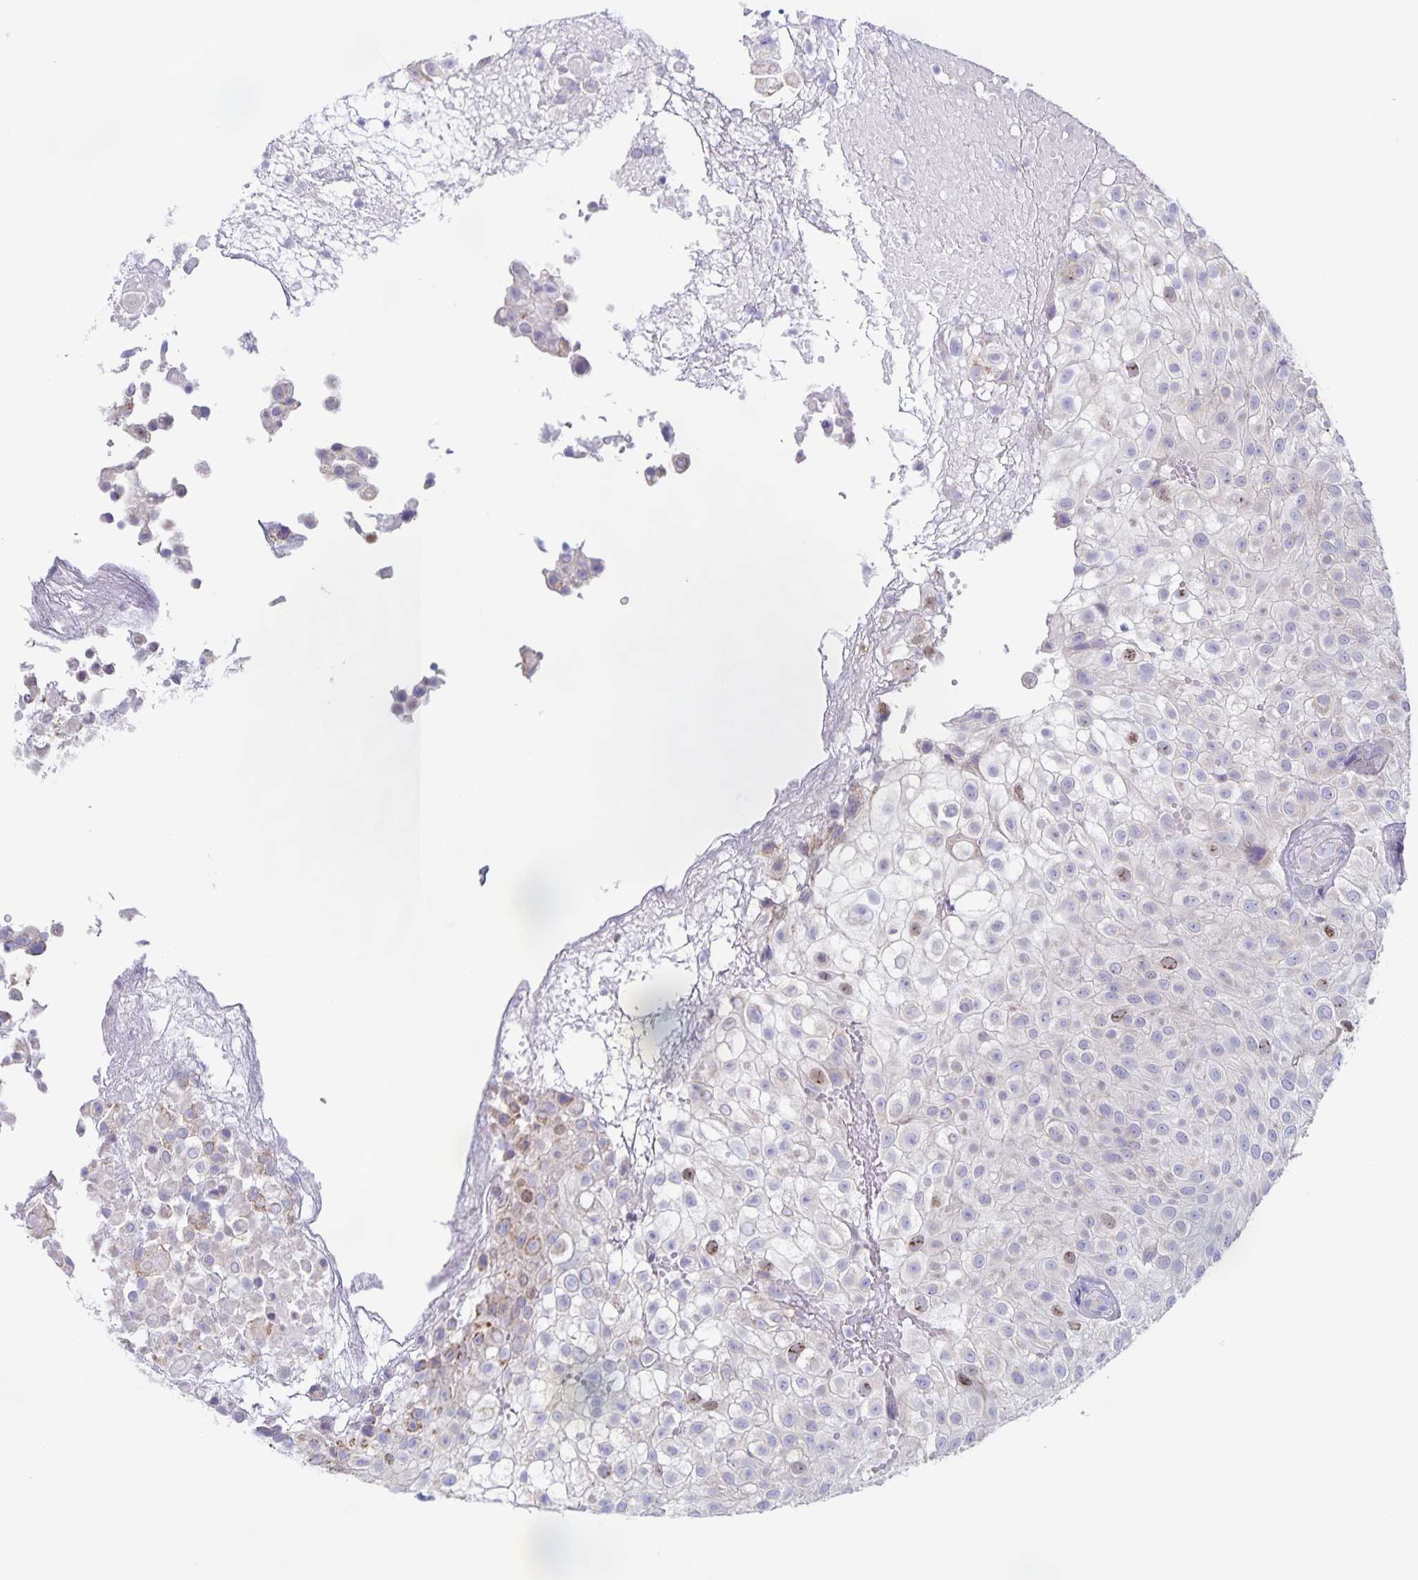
{"staining": {"intensity": "weak", "quantity": "<25%", "location": "cytoplasmic/membranous,nuclear"}, "tissue": "urothelial cancer", "cell_type": "Tumor cells", "image_type": "cancer", "snomed": [{"axis": "morphology", "description": "Urothelial carcinoma, High grade"}, {"axis": "topography", "description": "Urinary bladder"}], "caption": "High power microscopy histopathology image of an immunohistochemistry (IHC) image of urothelial cancer, revealing no significant staining in tumor cells.", "gene": "CENPH", "patient": {"sex": "male", "age": 56}}